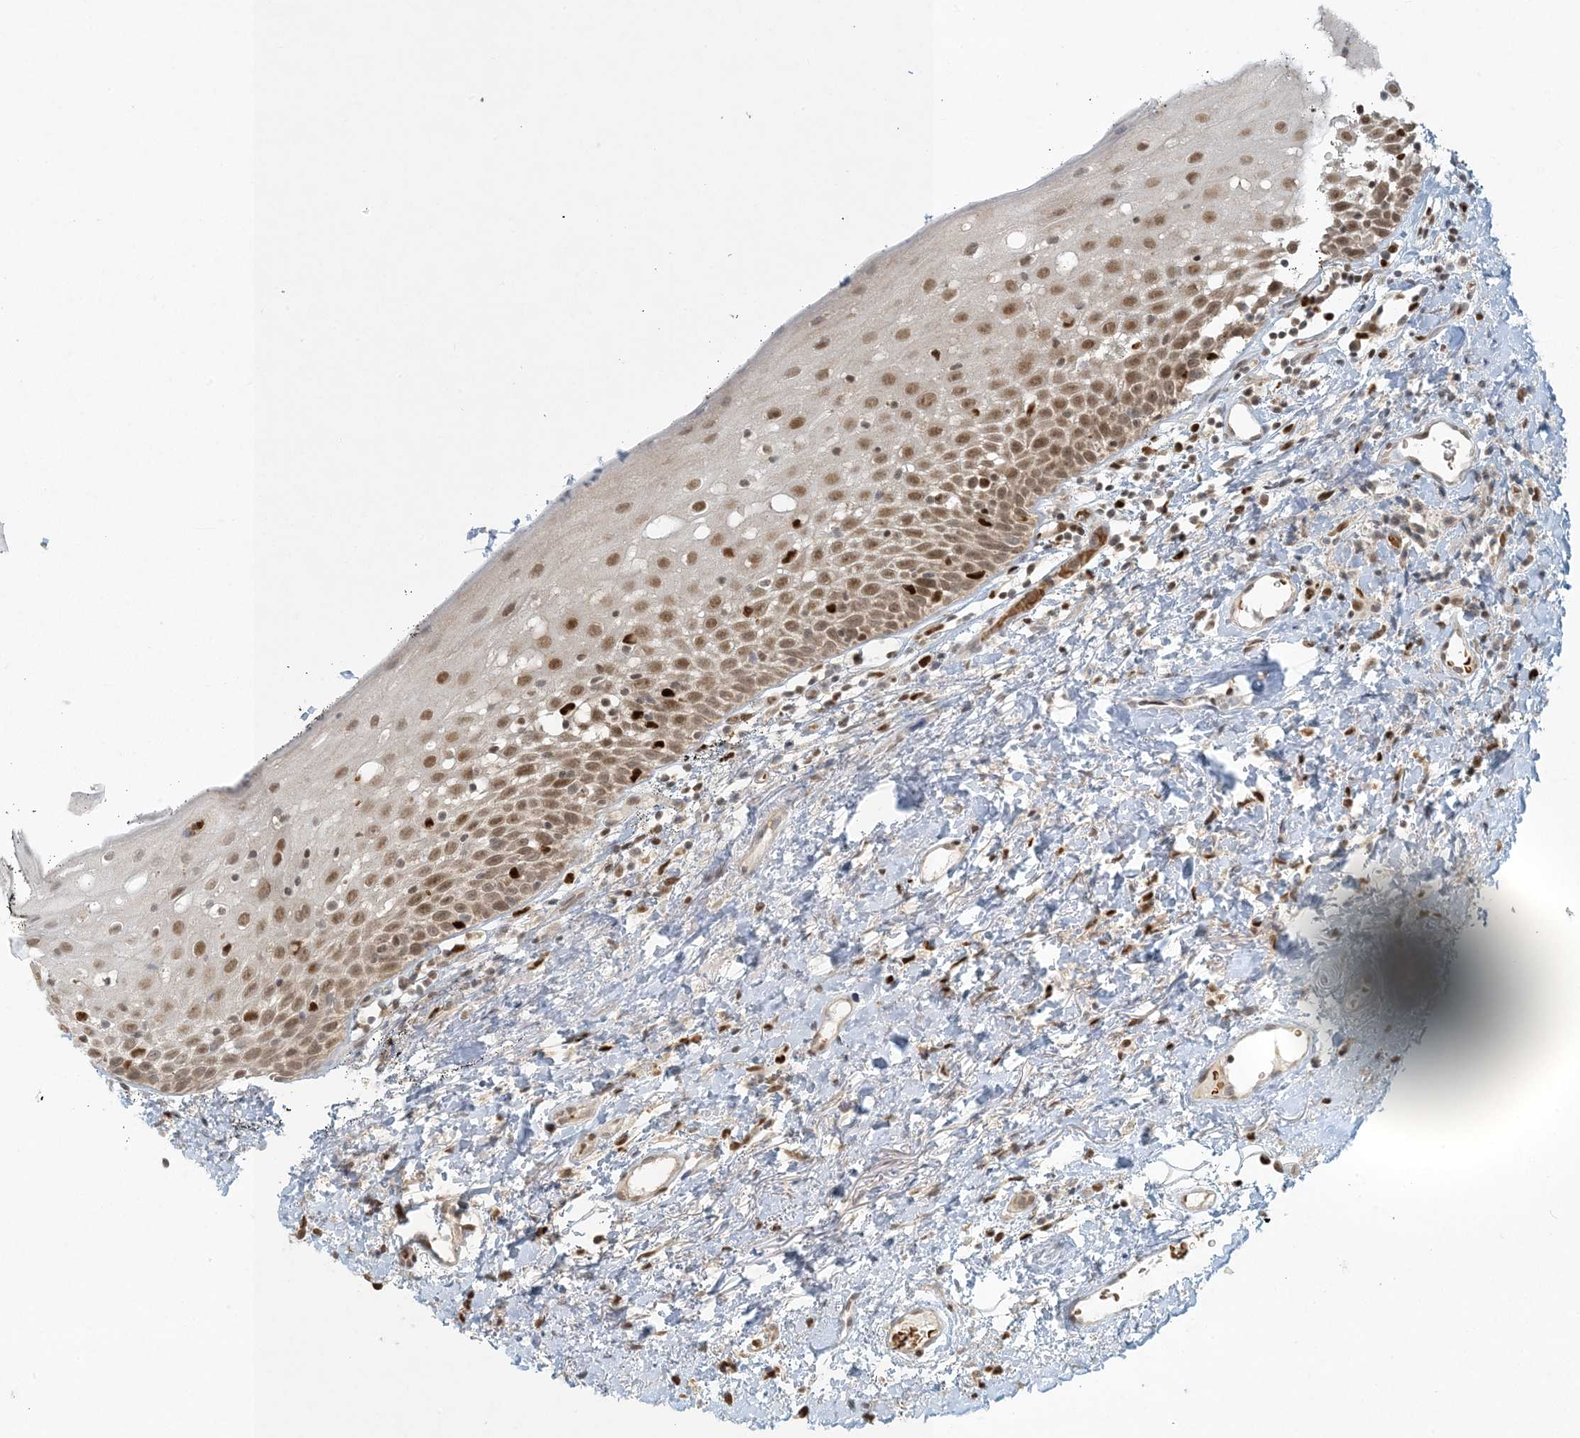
{"staining": {"intensity": "moderate", "quantity": ">75%", "location": "nuclear"}, "tissue": "oral mucosa", "cell_type": "Squamous epithelial cells", "image_type": "normal", "snomed": [{"axis": "morphology", "description": "Normal tissue, NOS"}, {"axis": "topography", "description": "Oral tissue"}], "caption": "IHC histopathology image of benign oral mucosa: oral mucosa stained using immunohistochemistry (IHC) exhibits medium levels of moderate protein expression localized specifically in the nuclear of squamous epithelial cells, appearing as a nuclear brown color.", "gene": "CTDNEP1", "patient": {"sex": "male", "age": 74}}